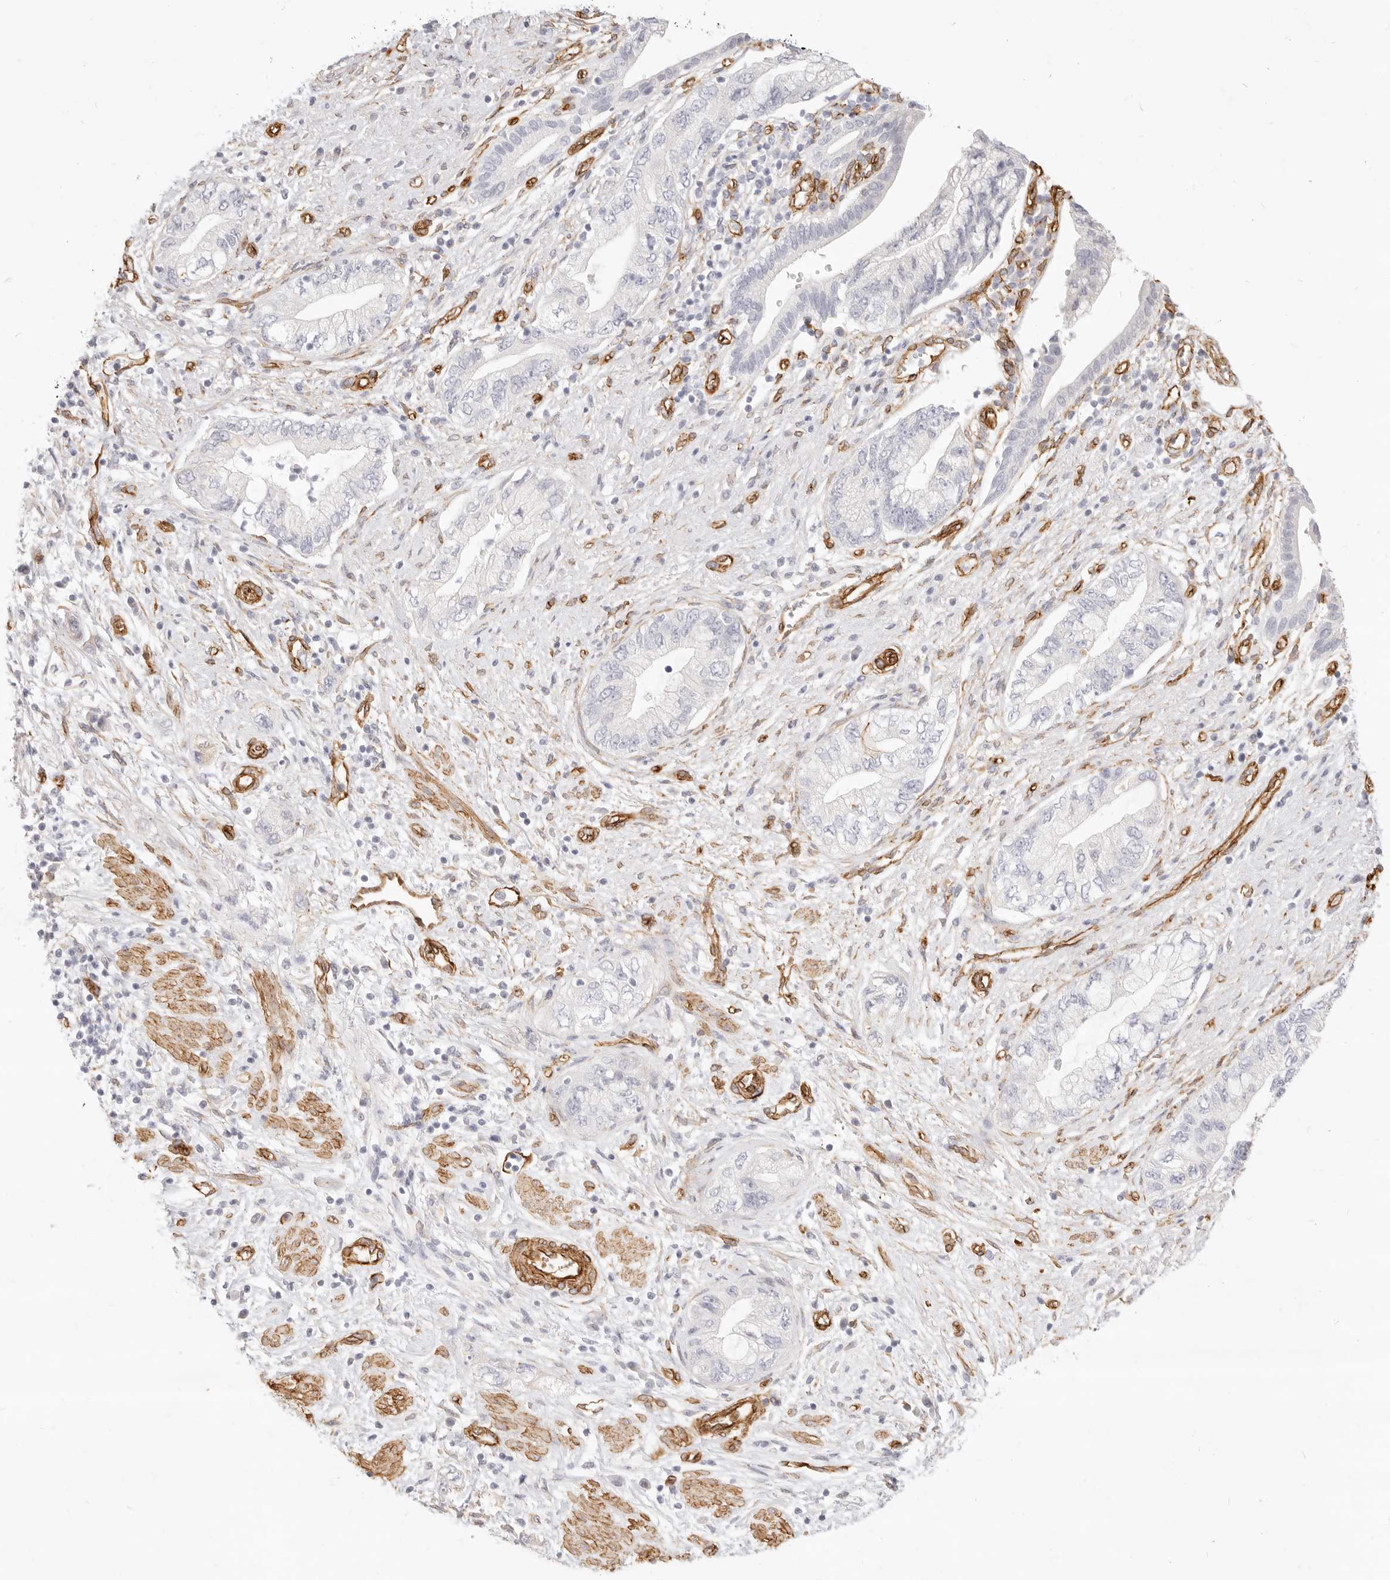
{"staining": {"intensity": "negative", "quantity": "none", "location": "none"}, "tissue": "pancreatic cancer", "cell_type": "Tumor cells", "image_type": "cancer", "snomed": [{"axis": "morphology", "description": "Adenocarcinoma, NOS"}, {"axis": "topography", "description": "Pancreas"}], "caption": "This is an immunohistochemistry image of adenocarcinoma (pancreatic). There is no staining in tumor cells.", "gene": "NUS1", "patient": {"sex": "female", "age": 73}}